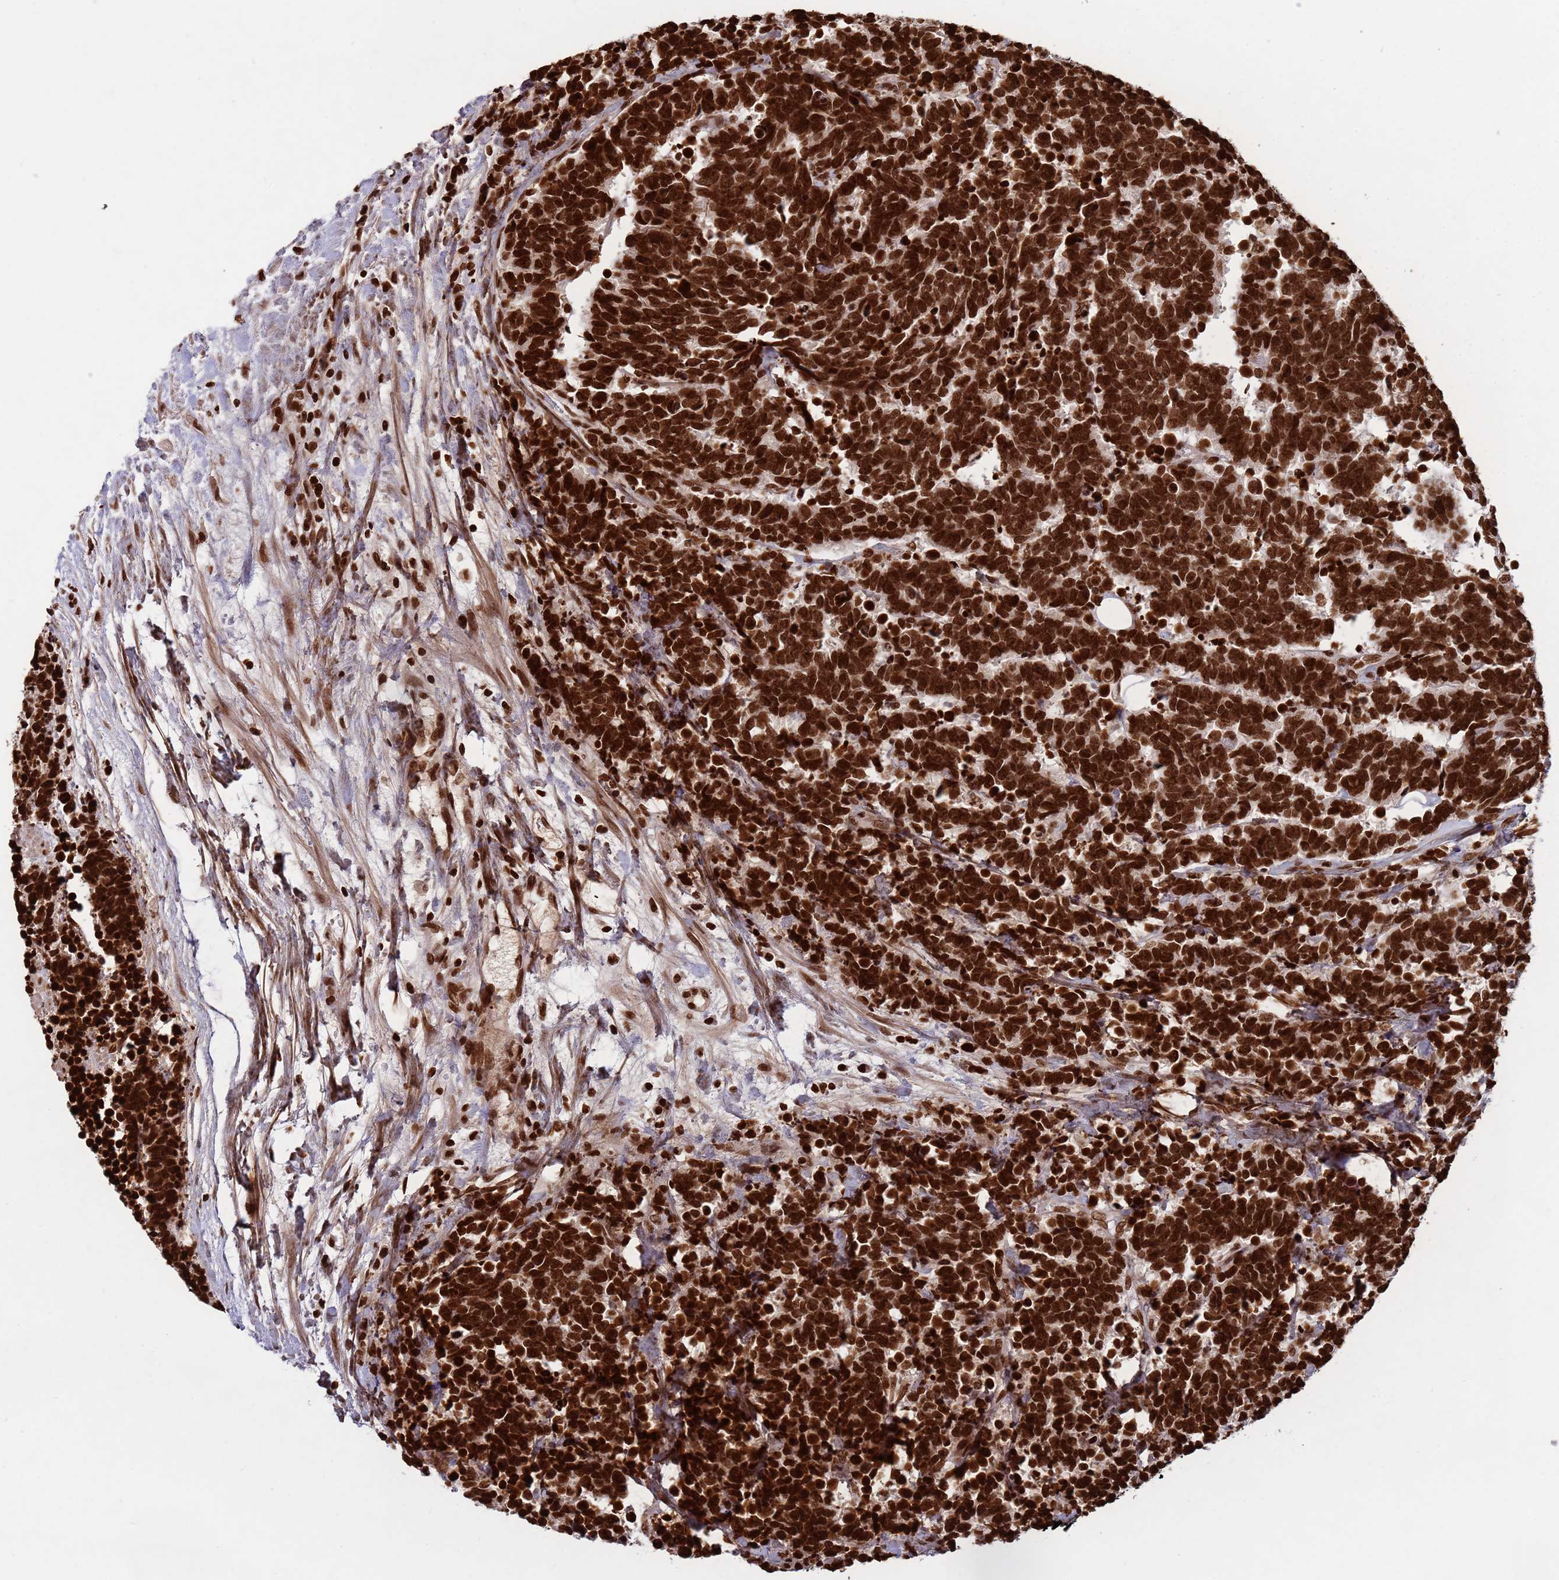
{"staining": {"intensity": "strong", "quantity": ">75%", "location": "nuclear"}, "tissue": "carcinoid", "cell_type": "Tumor cells", "image_type": "cancer", "snomed": [{"axis": "morphology", "description": "Carcinoma, NOS"}, {"axis": "morphology", "description": "Carcinoid, malignant, NOS"}, {"axis": "topography", "description": "Prostate"}], "caption": "Tumor cells exhibit strong nuclear positivity in approximately >75% of cells in carcinoma.", "gene": "H3-3B", "patient": {"sex": "male", "age": 57}}